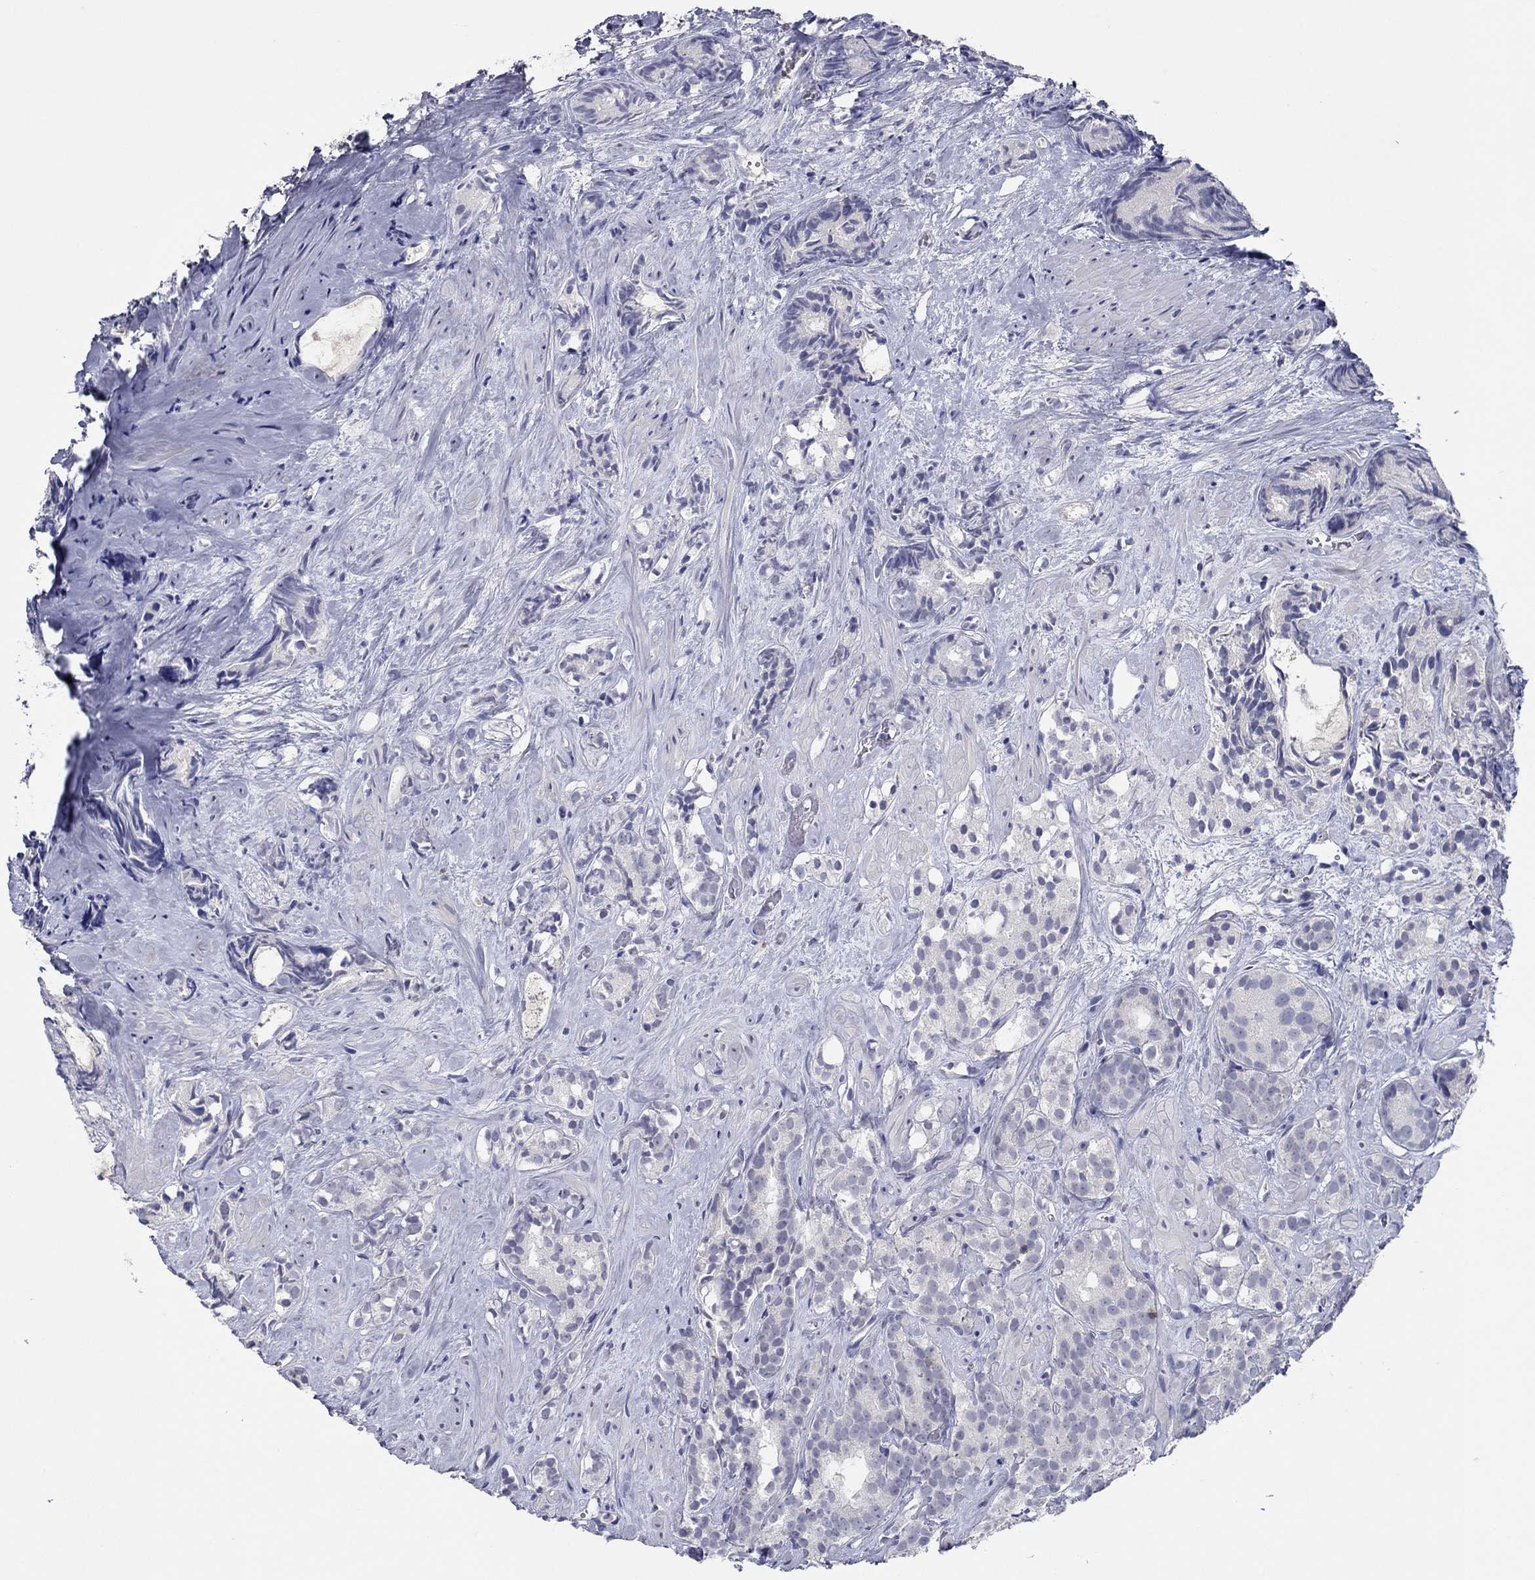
{"staining": {"intensity": "negative", "quantity": "none", "location": "none"}, "tissue": "prostate cancer", "cell_type": "Tumor cells", "image_type": "cancer", "snomed": [{"axis": "morphology", "description": "Adenocarcinoma, High grade"}, {"axis": "topography", "description": "Prostate"}], "caption": "Tumor cells are negative for protein expression in human high-grade adenocarcinoma (prostate).", "gene": "ITGAE", "patient": {"sex": "male", "age": 90}}